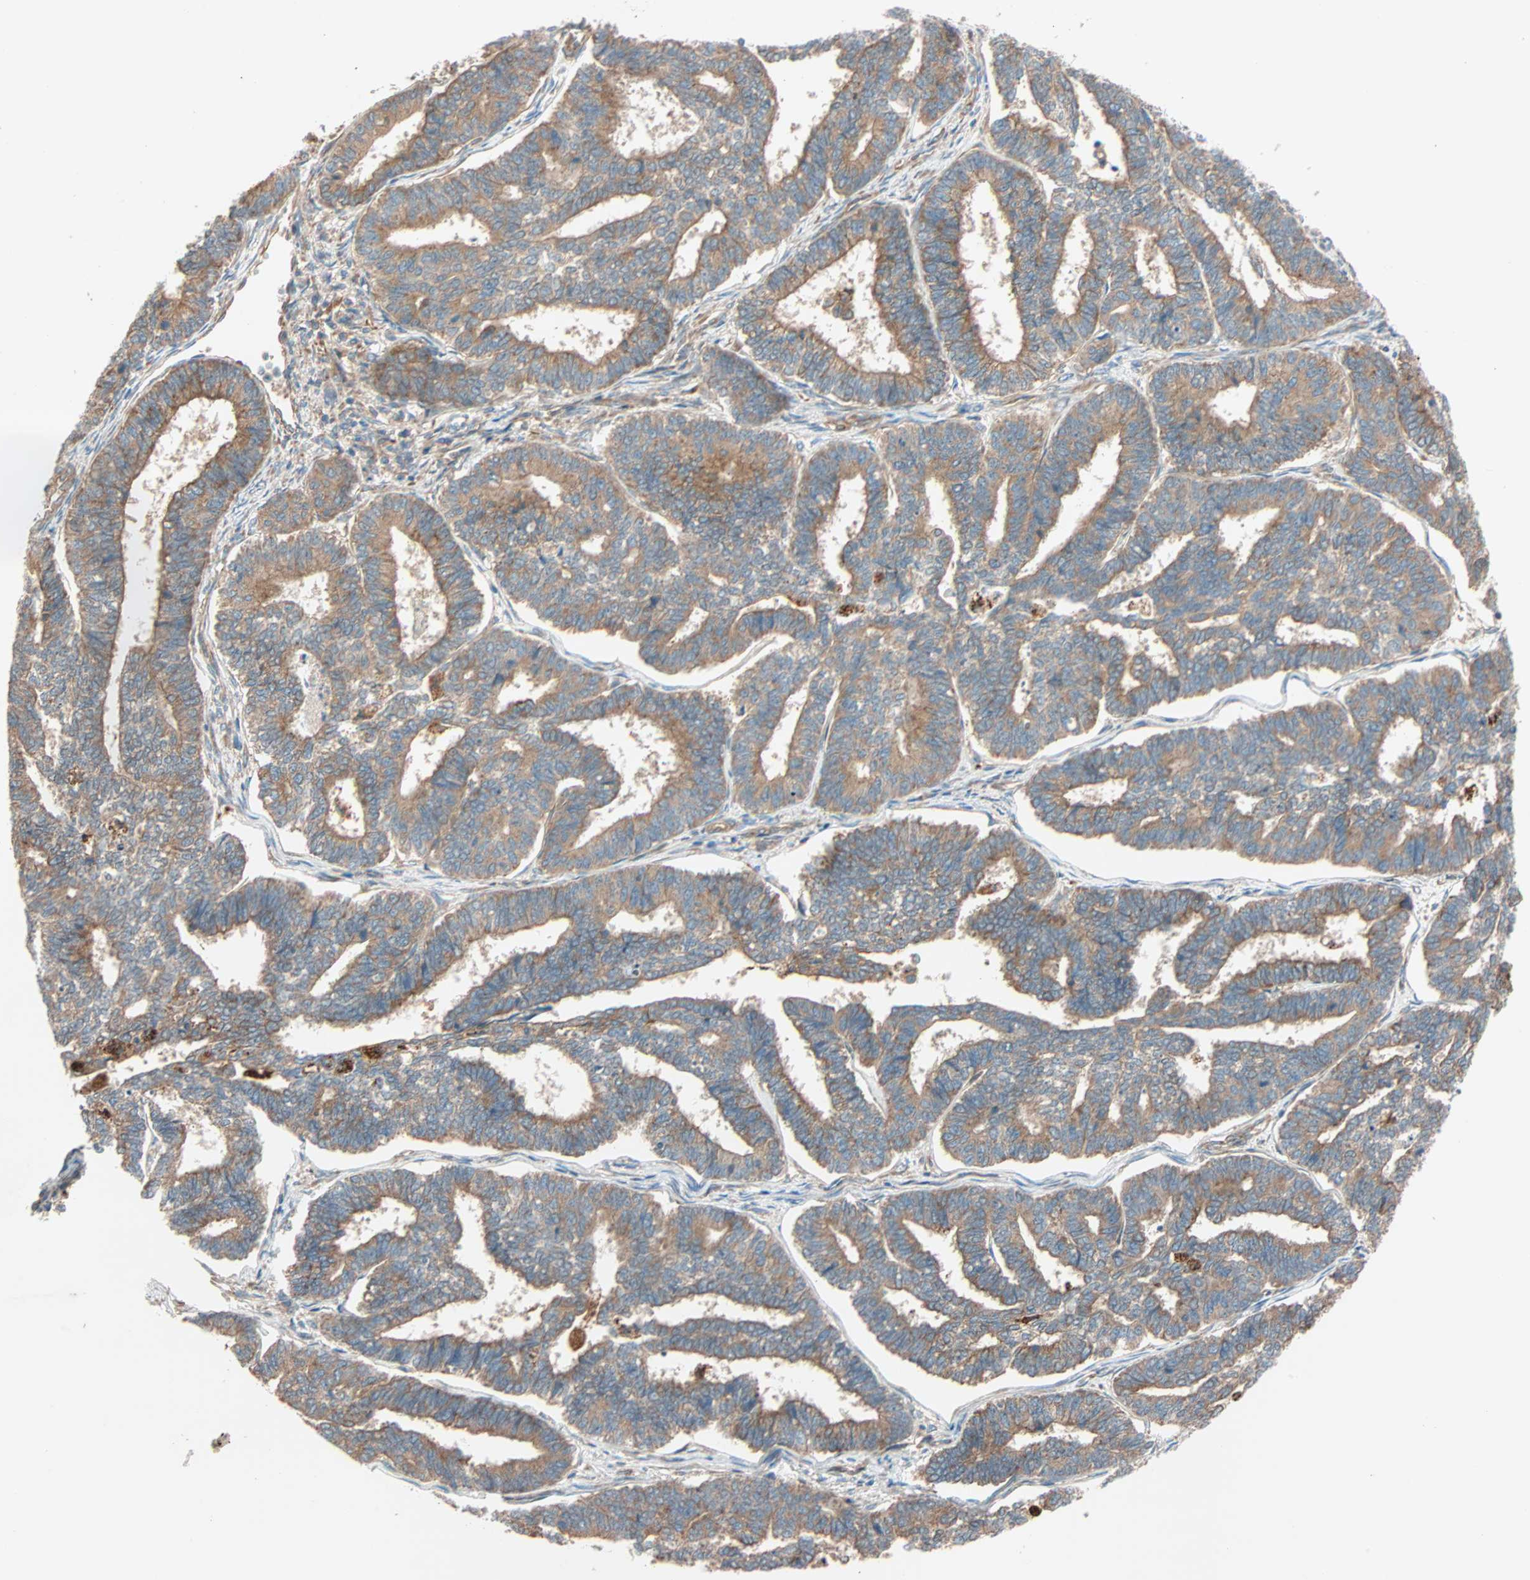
{"staining": {"intensity": "moderate", "quantity": ">75%", "location": "cytoplasmic/membranous"}, "tissue": "endometrial cancer", "cell_type": "Tumor cells", "image_type": "cancer", "snomed": [{"axis": "morphology", "description": "Adenocarcinoma, NOS"}, {"axis": "topography", "description": "Endometrium"}], "caption": "Adenocarcinoma (endometrial) was stained to show a protein in brown. There is medium levels of moderate cytoplasmic/membranous expression in approximately >75% of tumor cells.", "gene": "PHYH", "patient": {"sex": "female", "age": 70}}